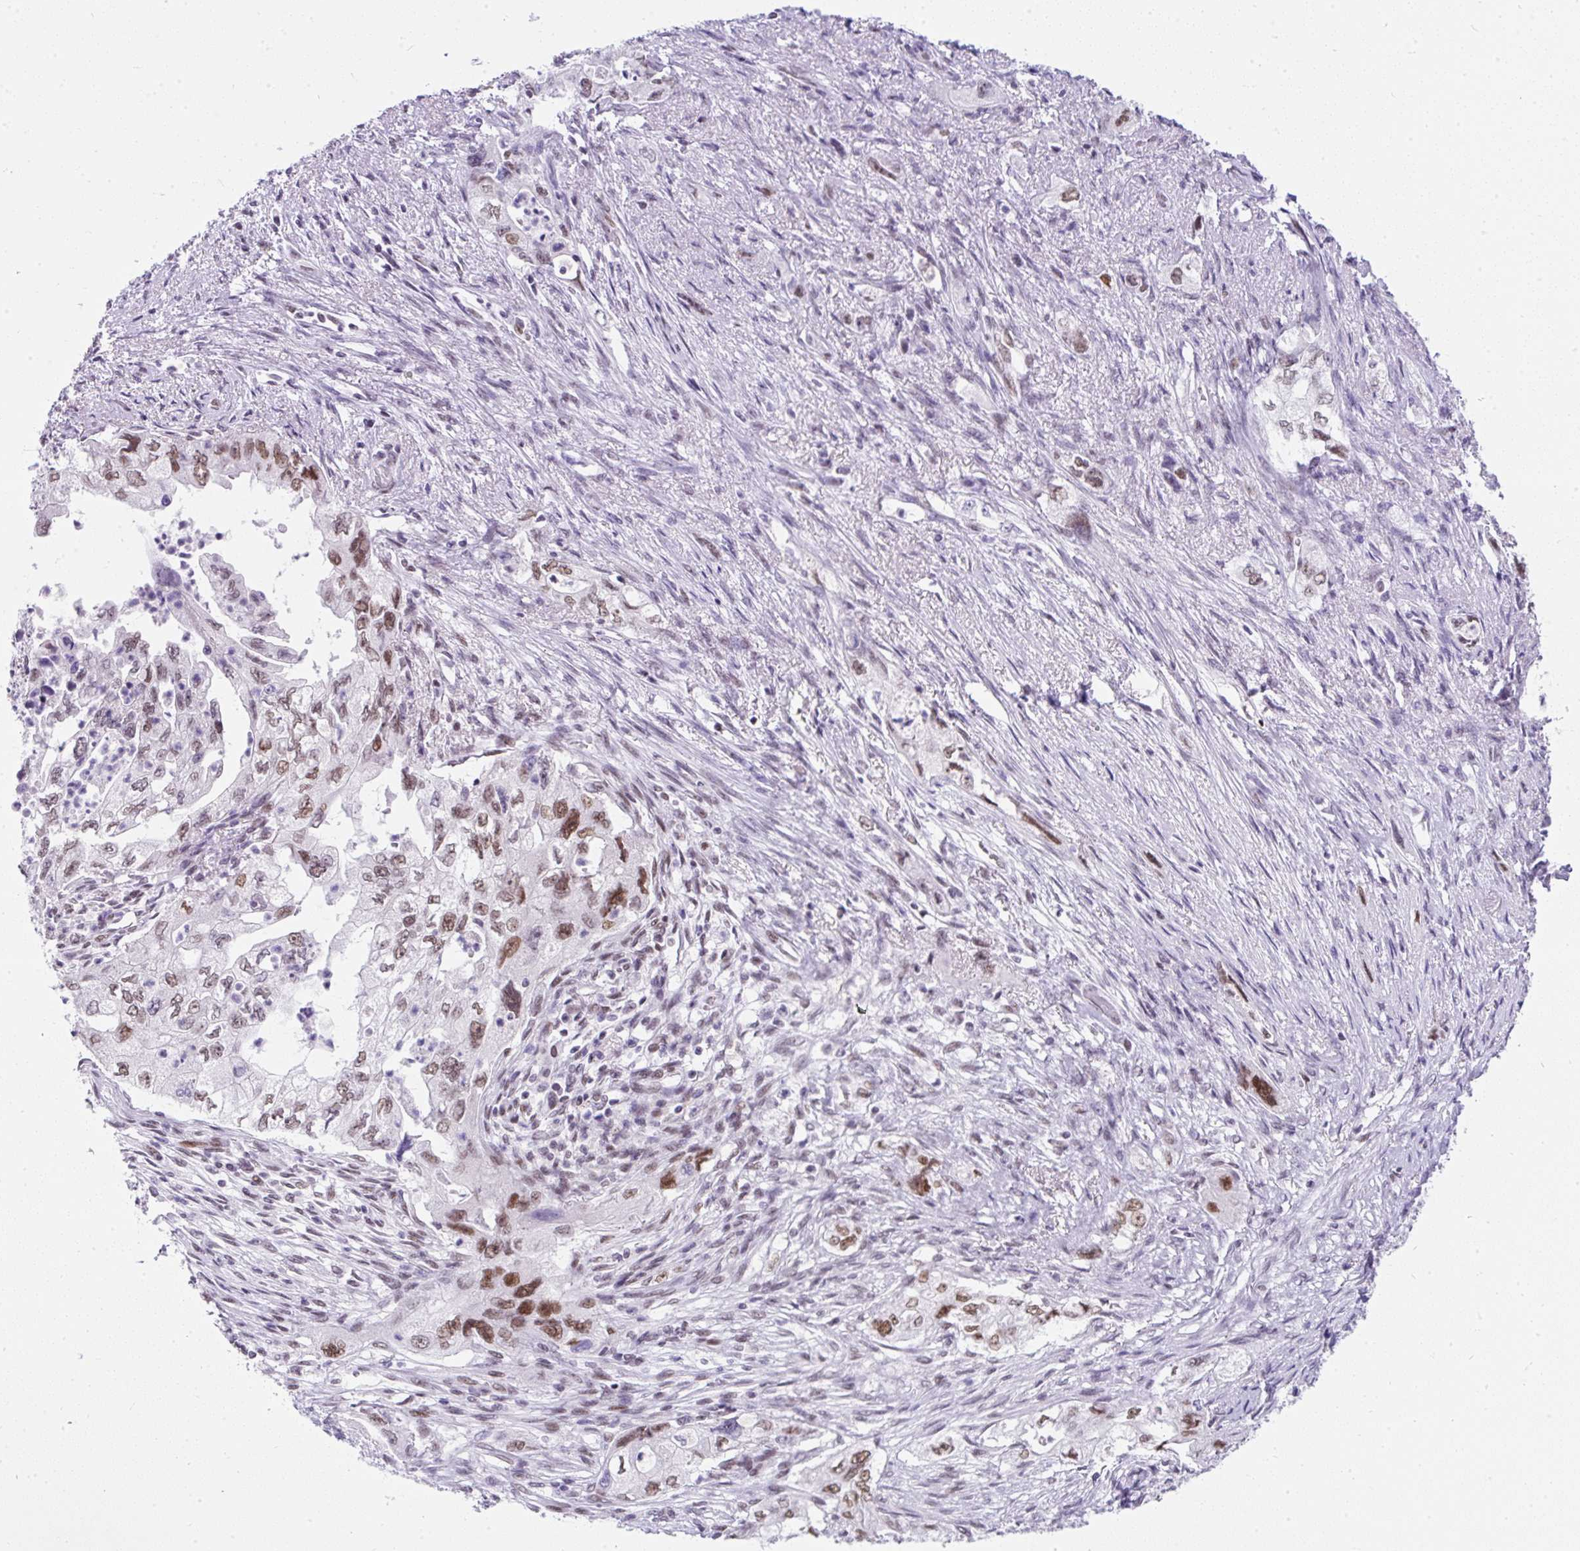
{"staining": {"intensity": "moderate", "quantity": ">75%", "location": "nuclear"}, "tissue": "pancreatic cancer", "cell_type": "Tumor cells", "image_type": "cancer", "snomed": [{"axis": "morphology", "description": "Adenocarcinoma, NOS"}, {"axis": "topography", "description": "Pancreas"}], "caption": "Moderate nuclear staining for a protein is seen in about >75% of tumor cells of pancreatic adenocarcinoma using immunohistochemistry.", "gene": "PLCXD2", "patient": {"sex": "female", "age": 73}}